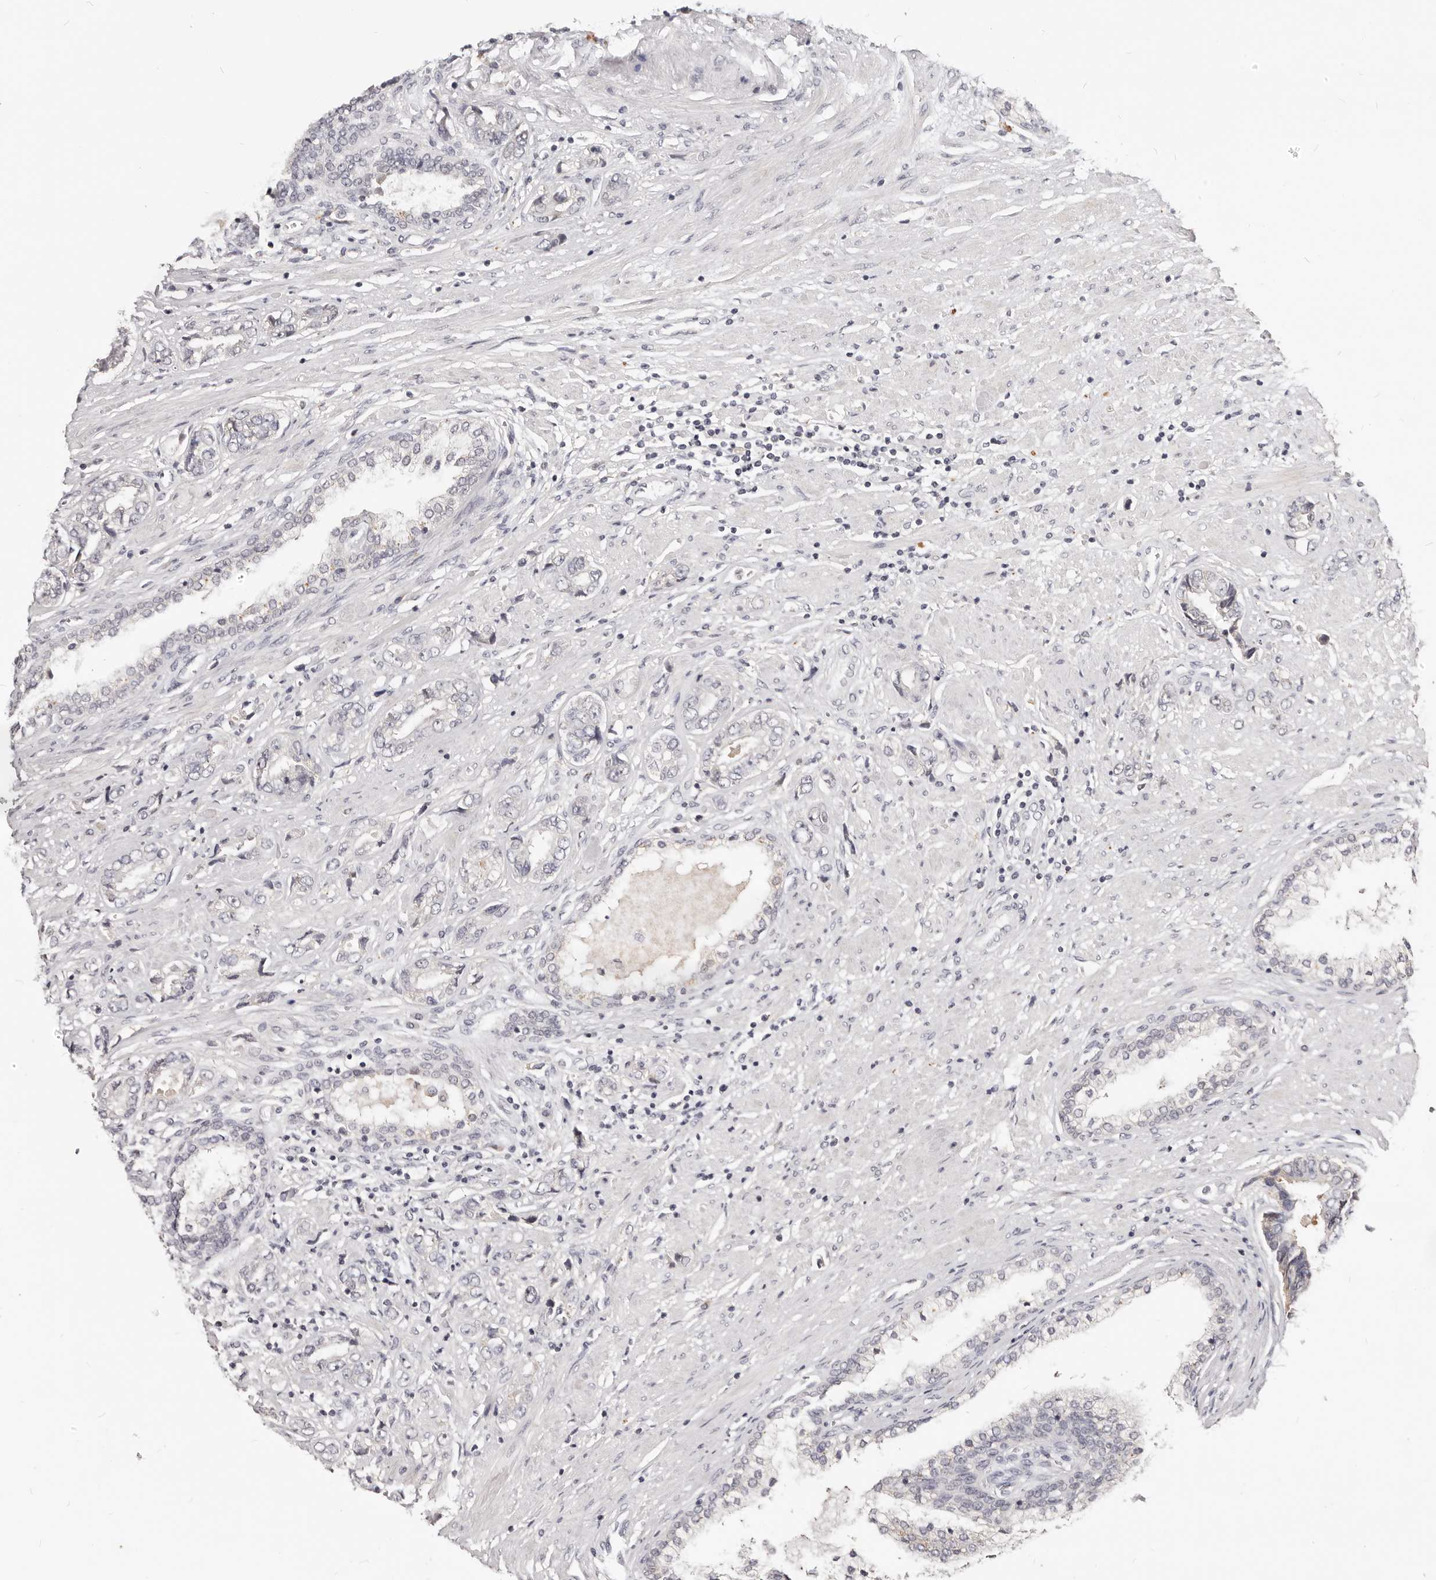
{"staining": {"intensity": "negative", "quantity": "none", "location": "none"}, "tissue": "prostate cancer", "cell_type": "Tumor cells", "image_type": "cancer", "snomed": [{"axis": "morphology", "description": "Adenocarcinoma, High grade"}, {"axis": "topography", "description": "Prostate"}], "caption": "A photomicrograph of prostate cancer (high-grade adenocarcinoma) stained for a protein reveals no brown staining in tumor cells.", "gene": "TSPAN13", "patient": {"sex": "male", "age": 61}}